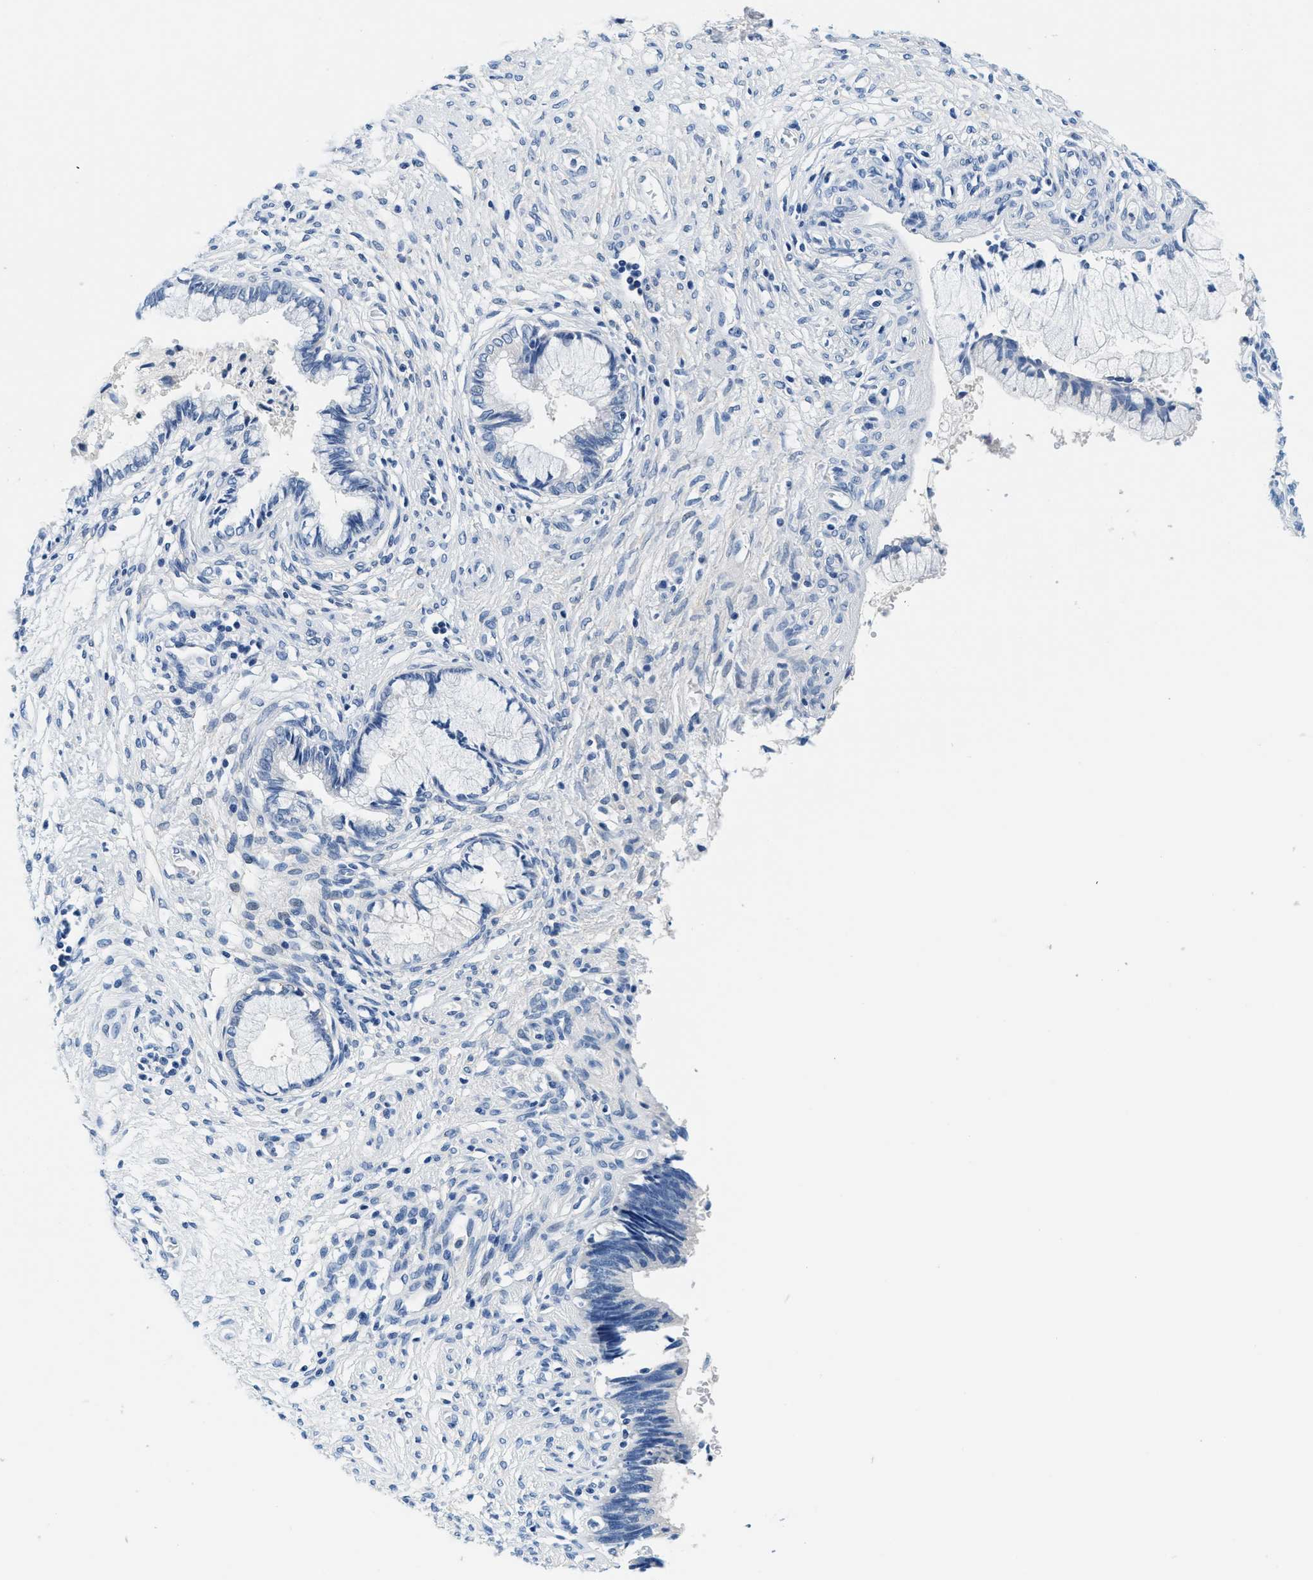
{"staining": {"intensity": "negative", "quantity": "none", "location": "none"}, "tissue": "cervical cancer", "cell_type": "Tumor cells", "image_type": "cancer", "snomed": [{"axis": "morphology", "description": "Adenocarcinoma, NOS"}, {"axis": "topography", "description": "Cervix"}], "caption": "Immunohistochemistry micrograph of human cervical cancer (adenocarcinoma) stained for a protein (brown), which reveals no expression in tumor cells.", "gene": "GSTM3", "patient": {"sex": "female", "age": 44}}